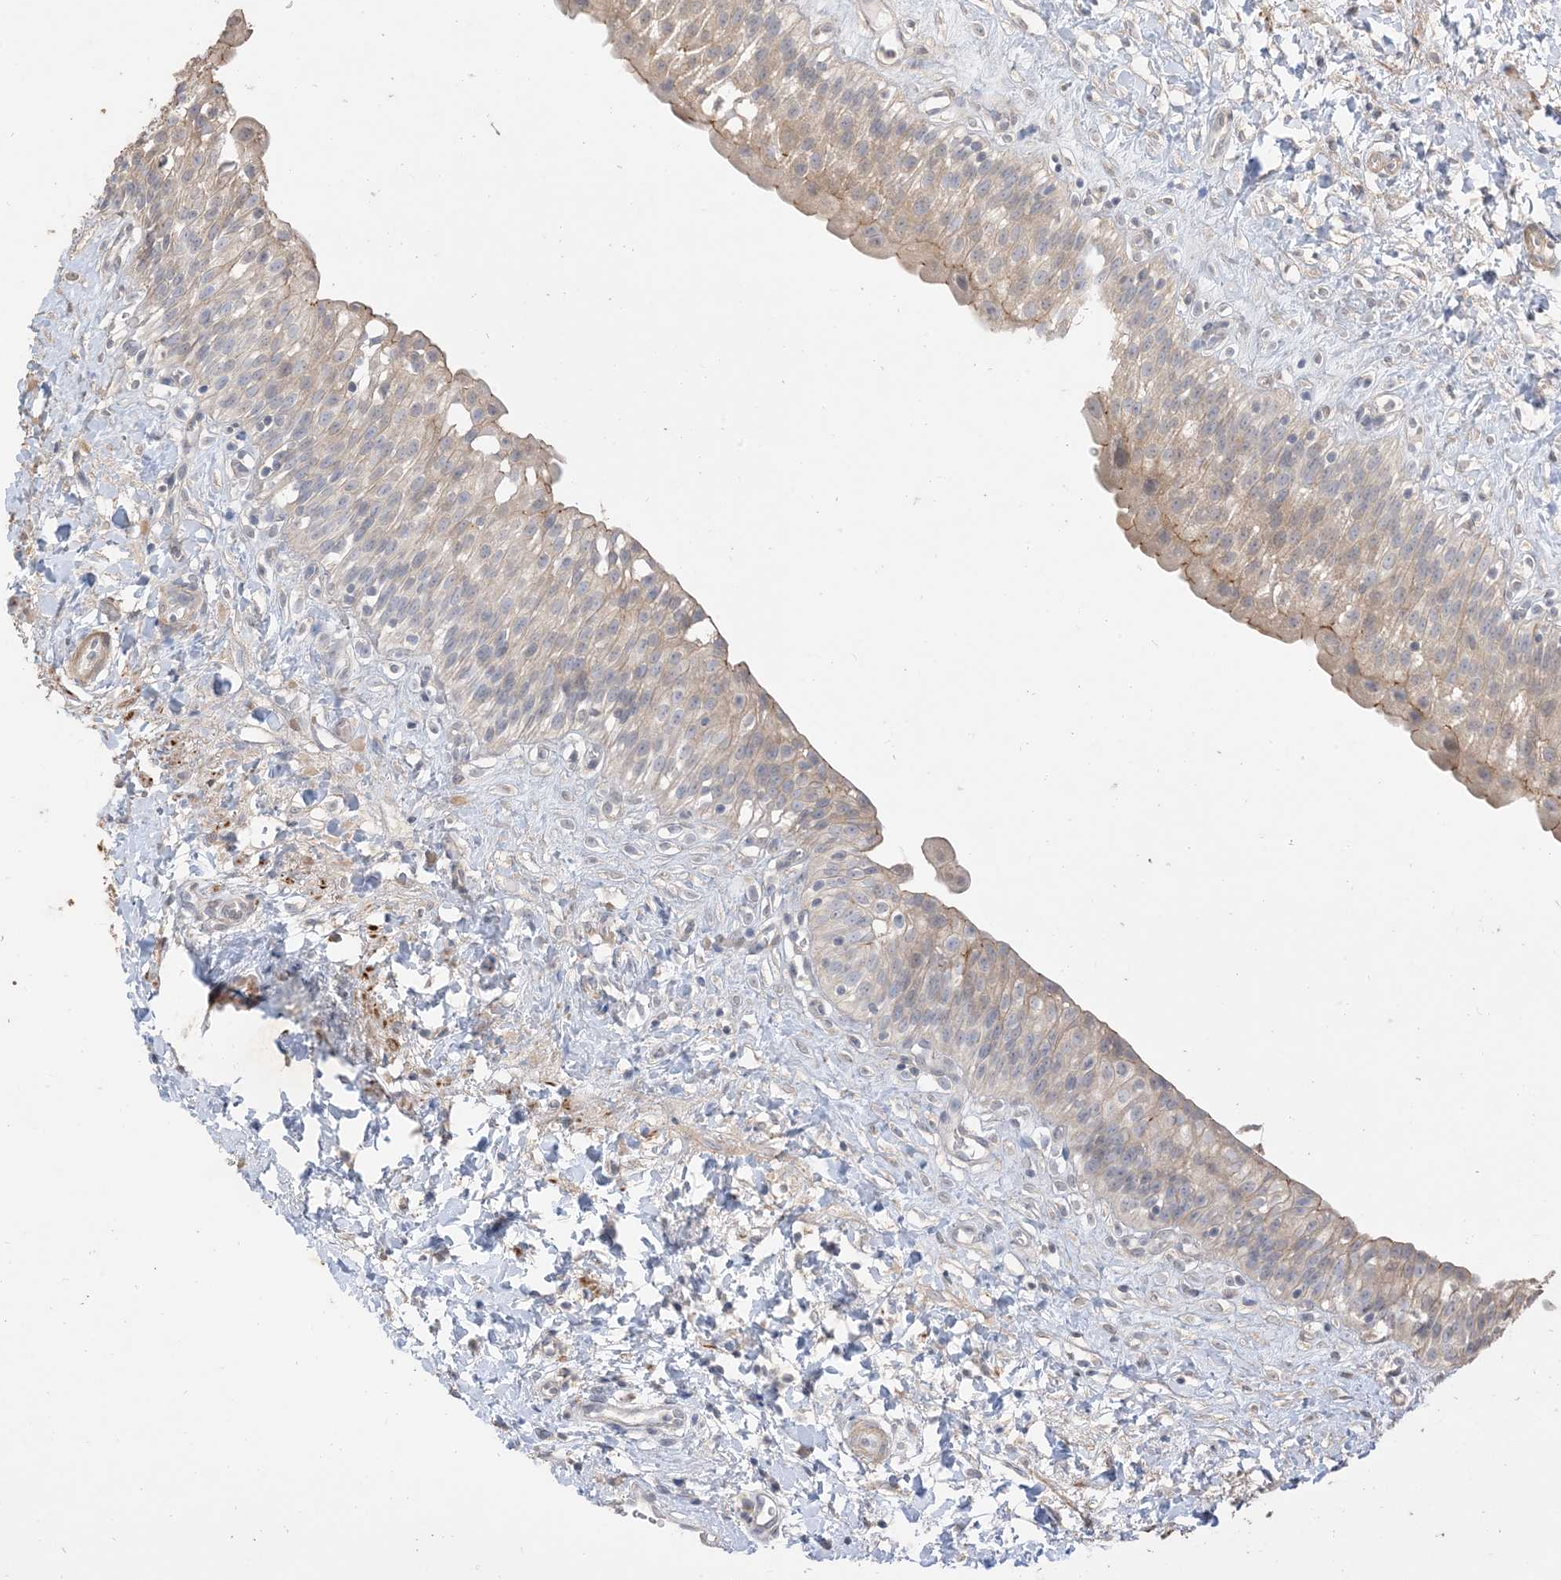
{"staining": {"intensity": "moderate", "quantity": "<25%", "location": "cytoplasmic/membranous"}, "tissue": "urinary bladder", "cell_type": "Urothelial cells", "image_type": "normal", "snomed": [{"axis": "morphology", "description": "Normal tissue, NOS"}, {"axis": "topography", "description": "Urinary bladder"}], "caption": "Normal urinary bladder exhibits moderate cytoplasmic/membranous staining in approximately <25% of urothelial cells, visualized by immunohistochemistry.", "gene": "RNF175", "patient": {"sex": "male", "age": 51}}